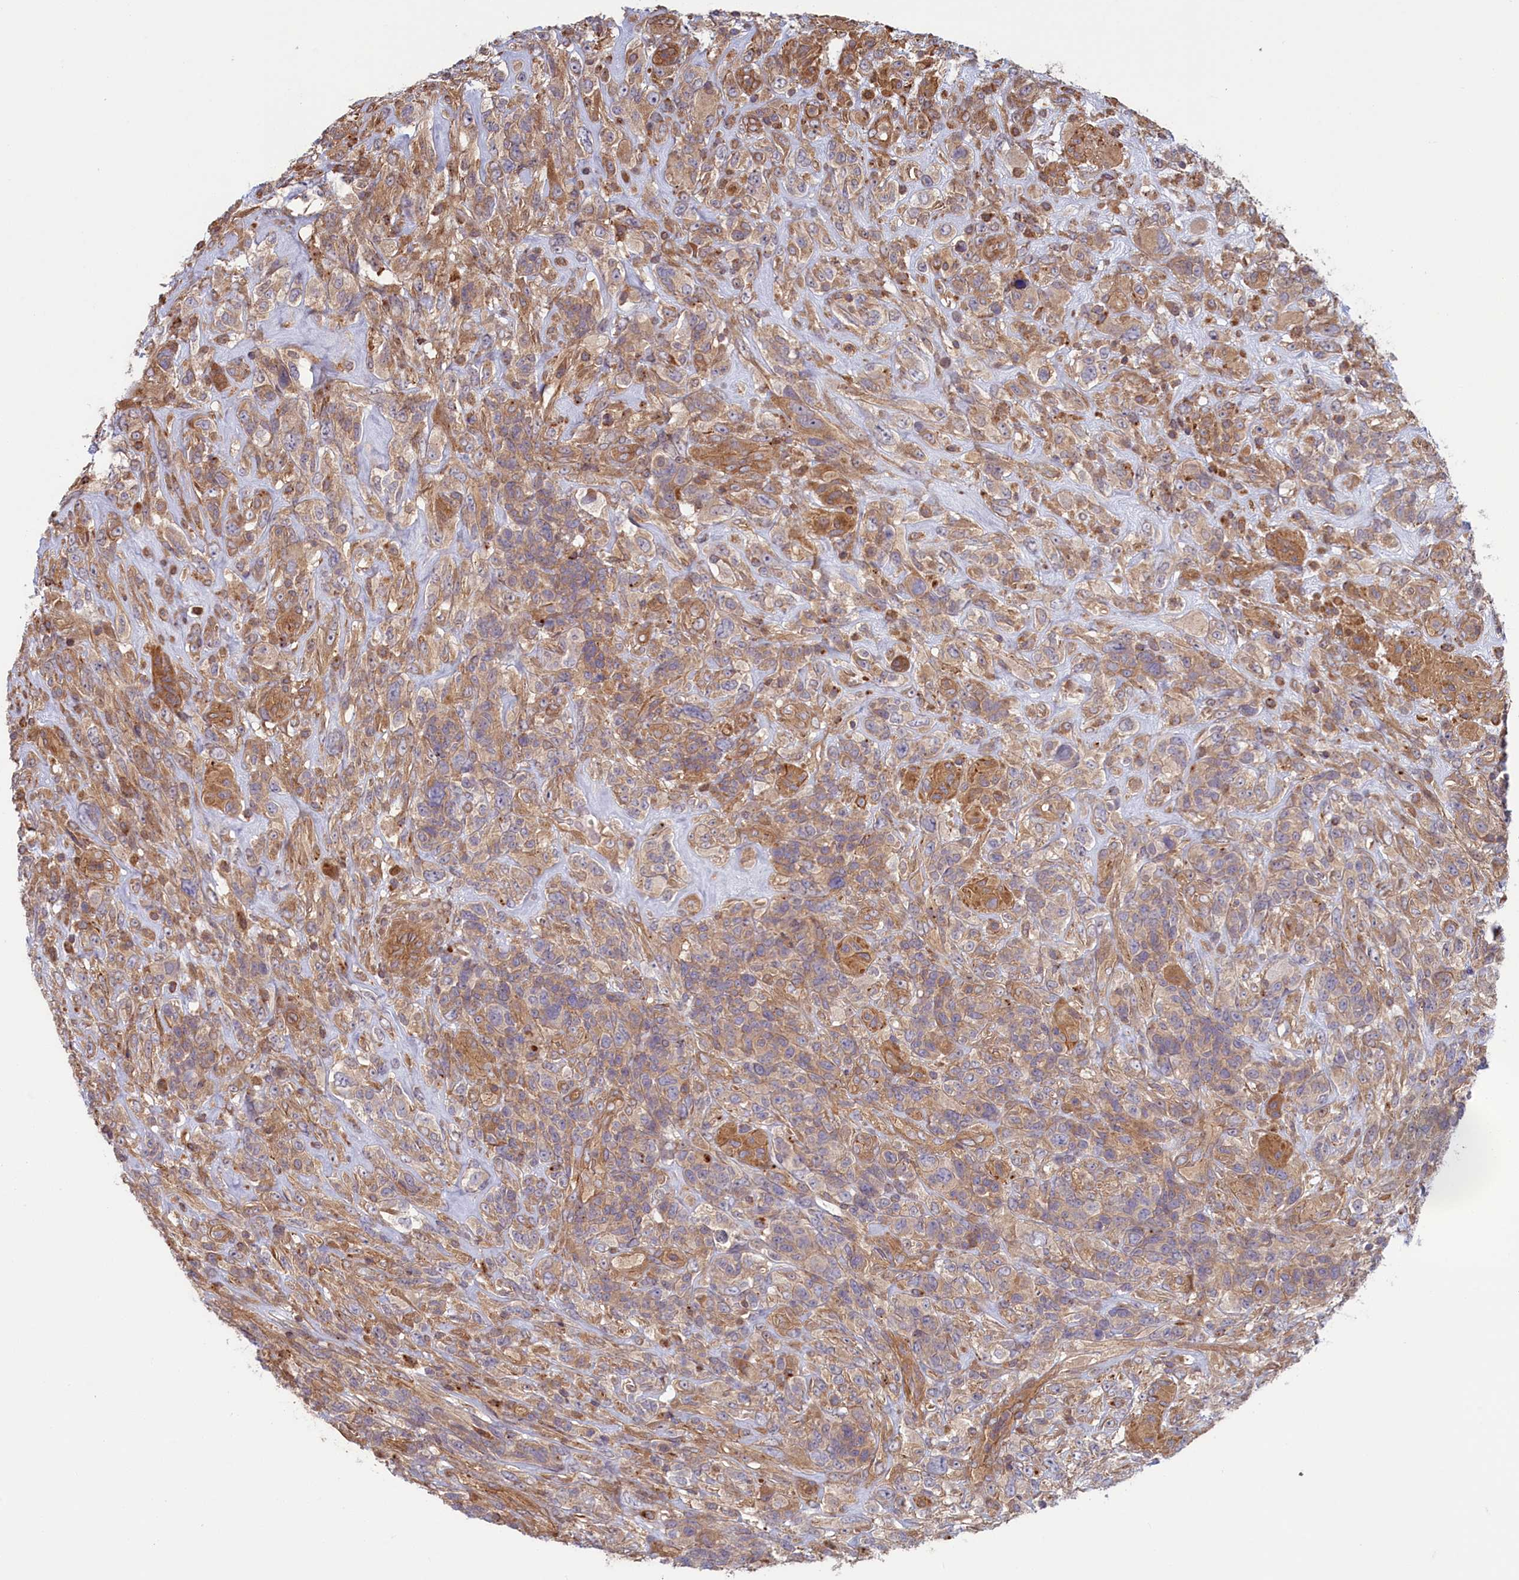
{"staining": {"intensity": "moderate", "quantity": "25%-75%", "location": "cytoplasmic/membranous"}, "tissue": "glioma", "cell_type": "Tumor cells", "image_type": "cancer", "snomed": [{"axis": "morphology", "description": "Glioma, malignant, High grade"}, {"axis": "topography", "description": "Brain"}], "caption": "Human malignant glioma (high-grade) stained with a brown dye reveals moderate cytoplasmic/membranous positive expression in about 25%-75% of tumor cells.", "gene": "RILPL1", "patient": {"sex": "male", "age": 61}}